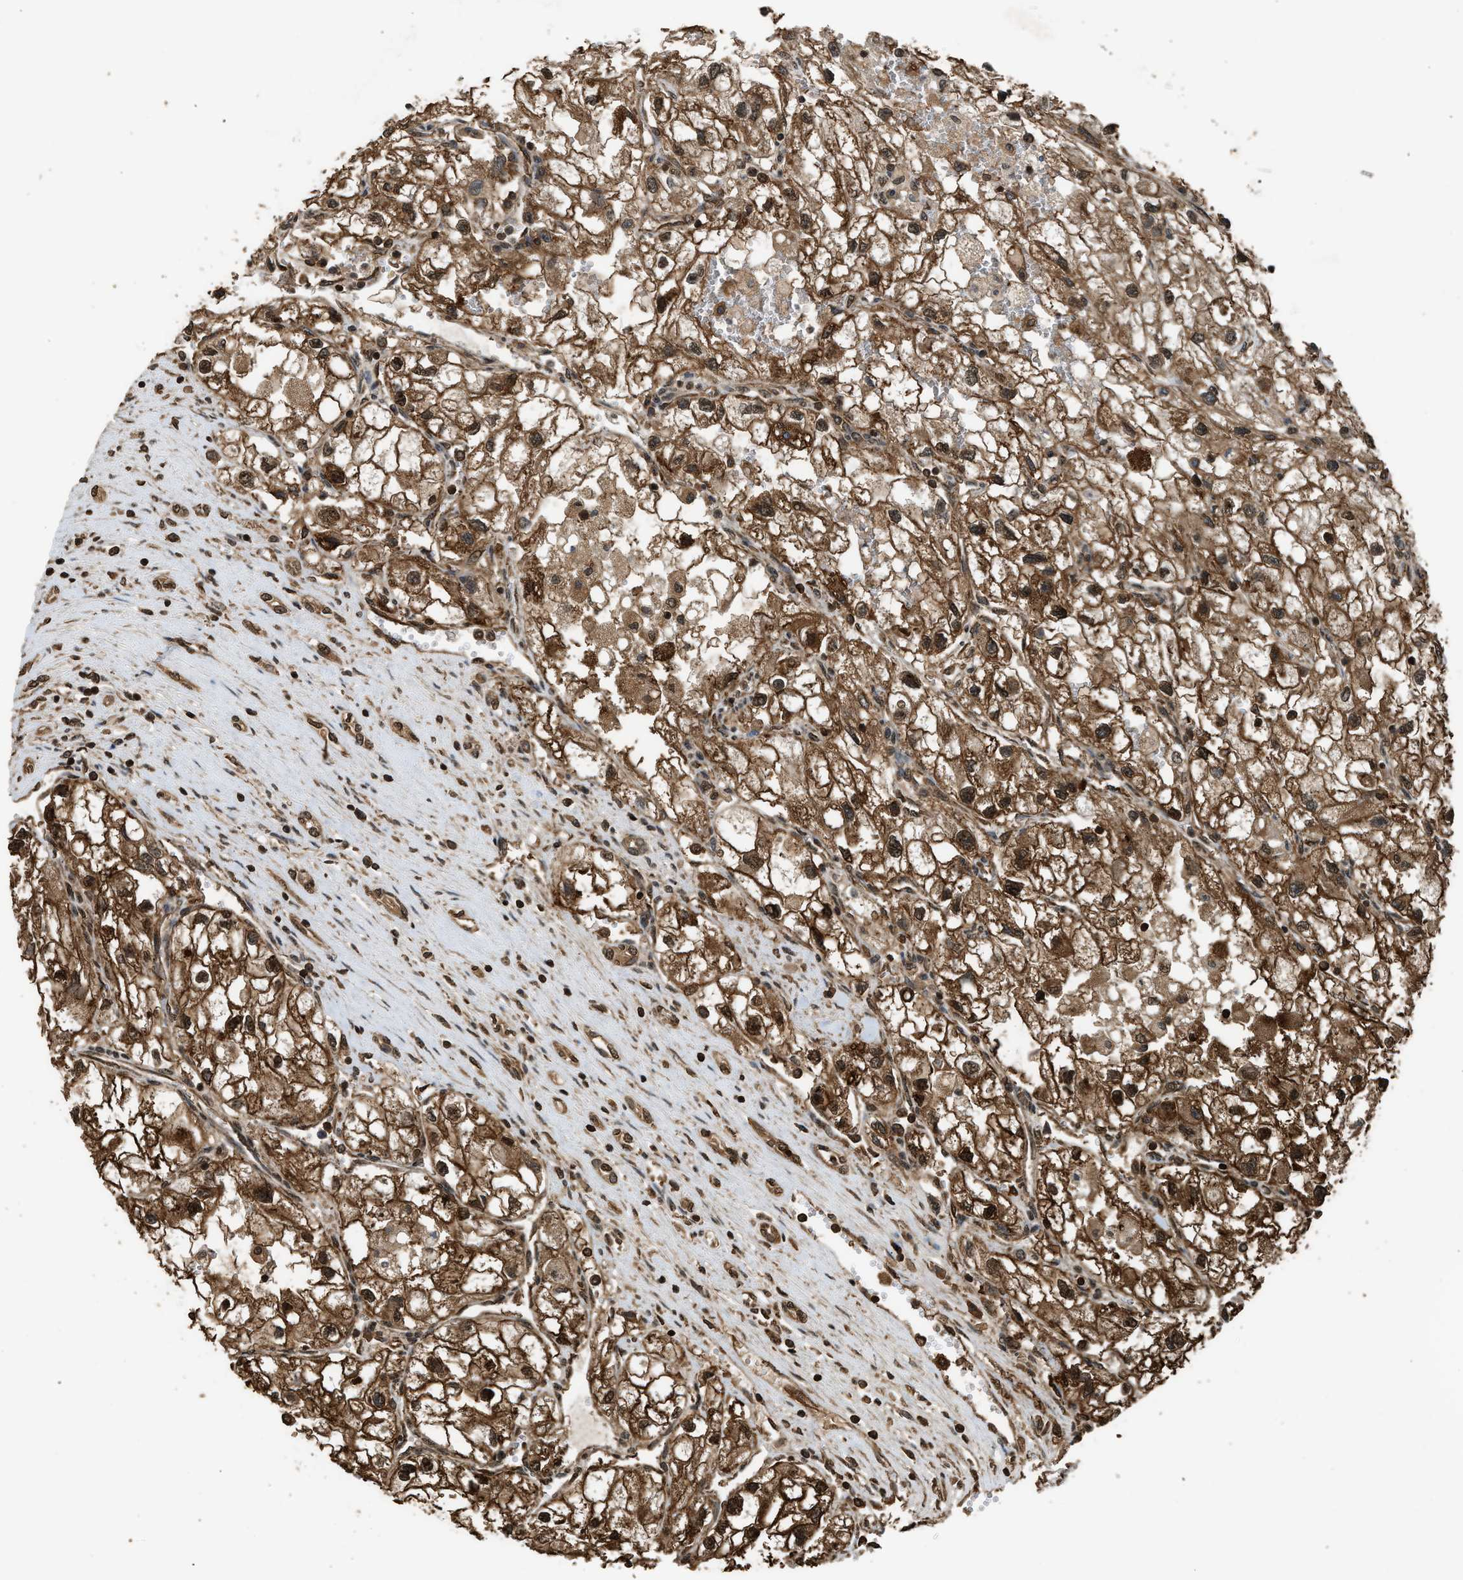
{"staining": {"intensity": "strong", "quantity": ">75%", "location": "cytoplasmic/membranous,nuclear"}, "tissue": "renal cancer", "cell_type": "Tumor cells", "image_type": "cancer", "snomed": [{"axis": "morphology", "description": "Adenocarcinoma, NOS"}, {"axis": "topography", "description": "Kidney"}], "caption": "Renal cancer (adenocarcinoma) was stained to show a protein in brown. There is high levels of strong cytoplasmic/membranous and nuclear positivity in approximately >75% of tumor cells.", "gene": "MYBL2", "patient": {"sex": "female", "age": 70}}